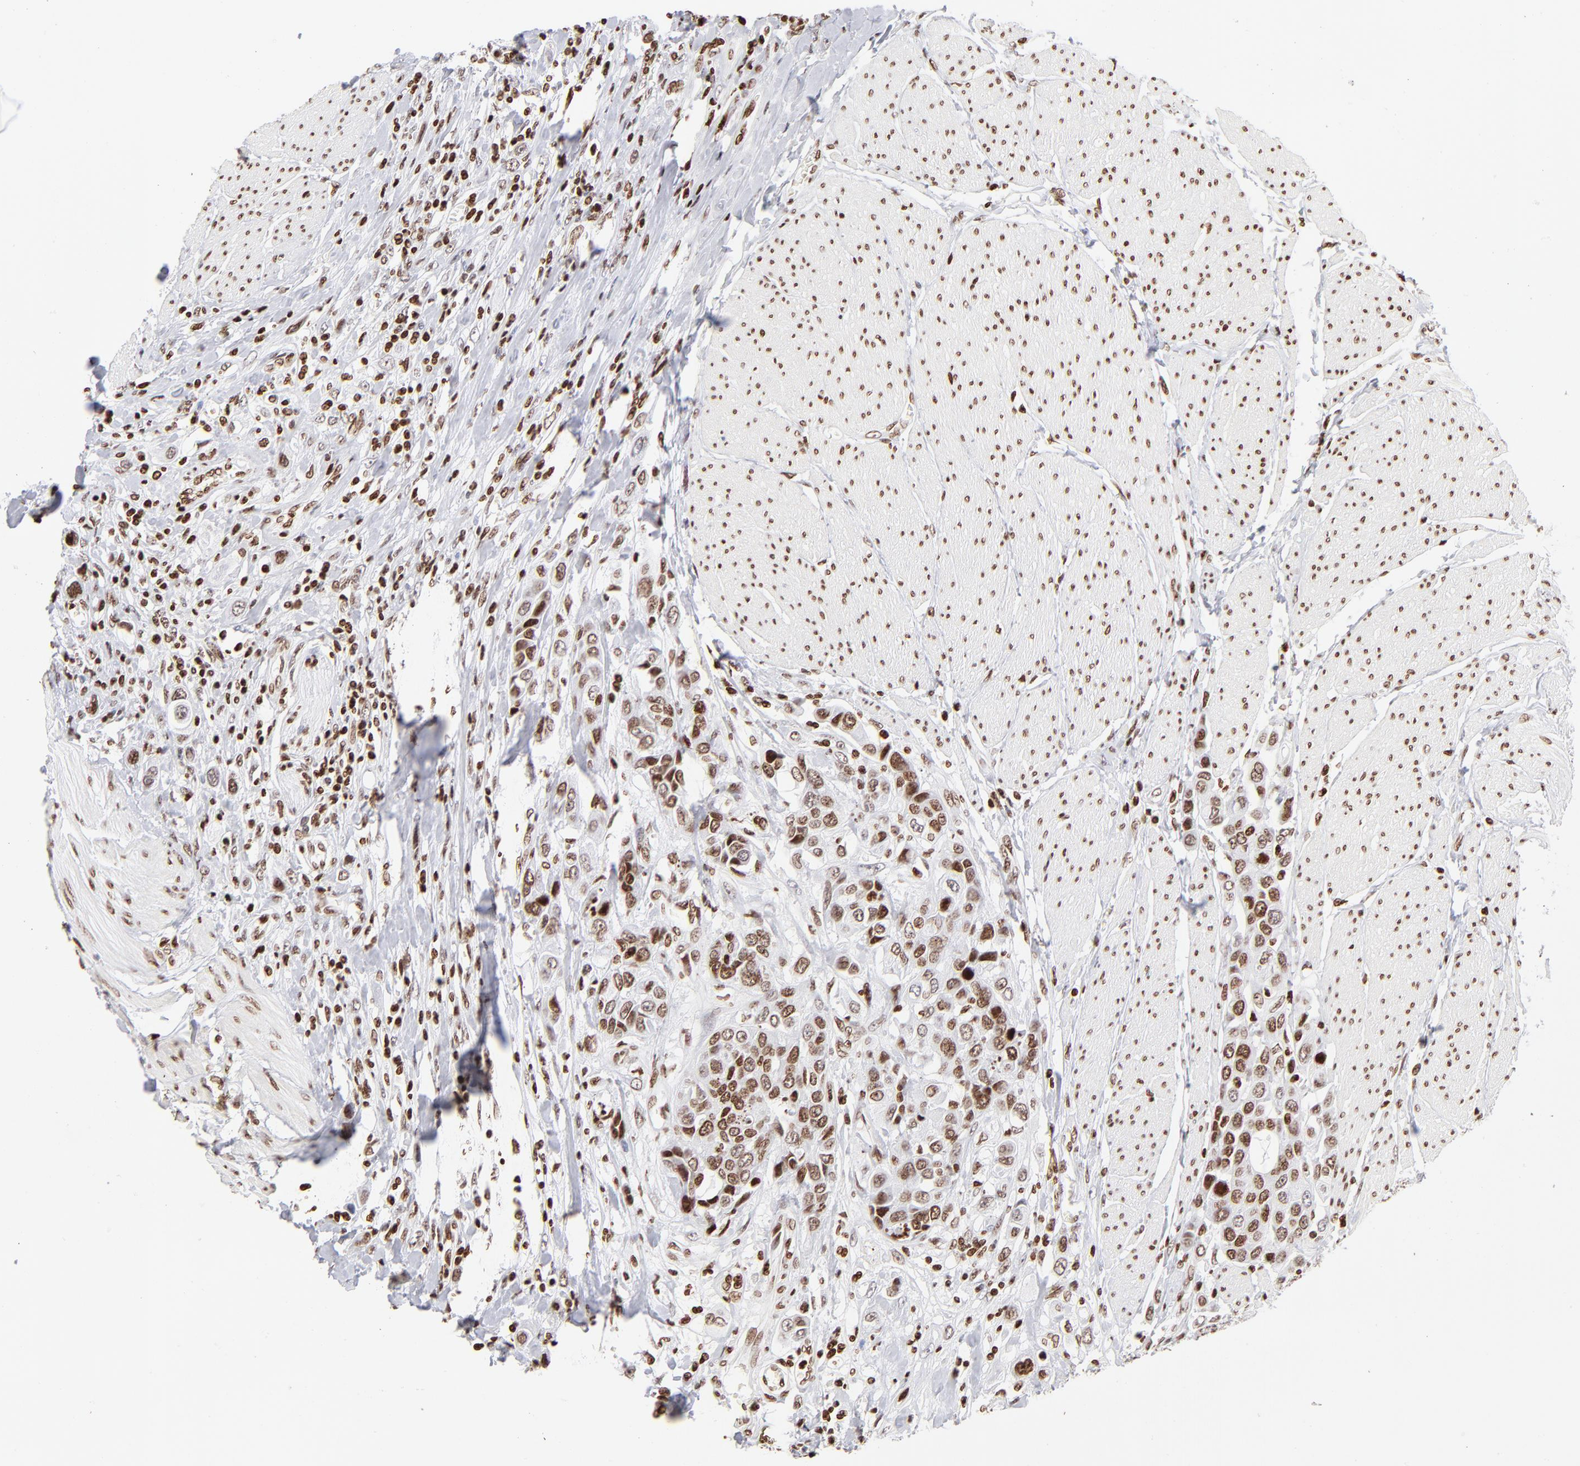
{"staining": {"intensity": "strong", "quantity": ">75%", "location": "nuclear"}, "tissue": "urothelial cancer", "cell_type": "Tumor cells", "image_type": "cancer", "snomed": [{"axis": "morphology", "description": "Urothelial carcinoma, High grade"}, {"axis": "topography", "description": "Urinary bladder"}], "caption": "The image demonstrates immunohistochemical staining of urothelial cancer. There is strong nuclear expression is present in about >75% of tumor cells.", "gene": "RTL4", "patient": {"sex": "male", "age": 50}}